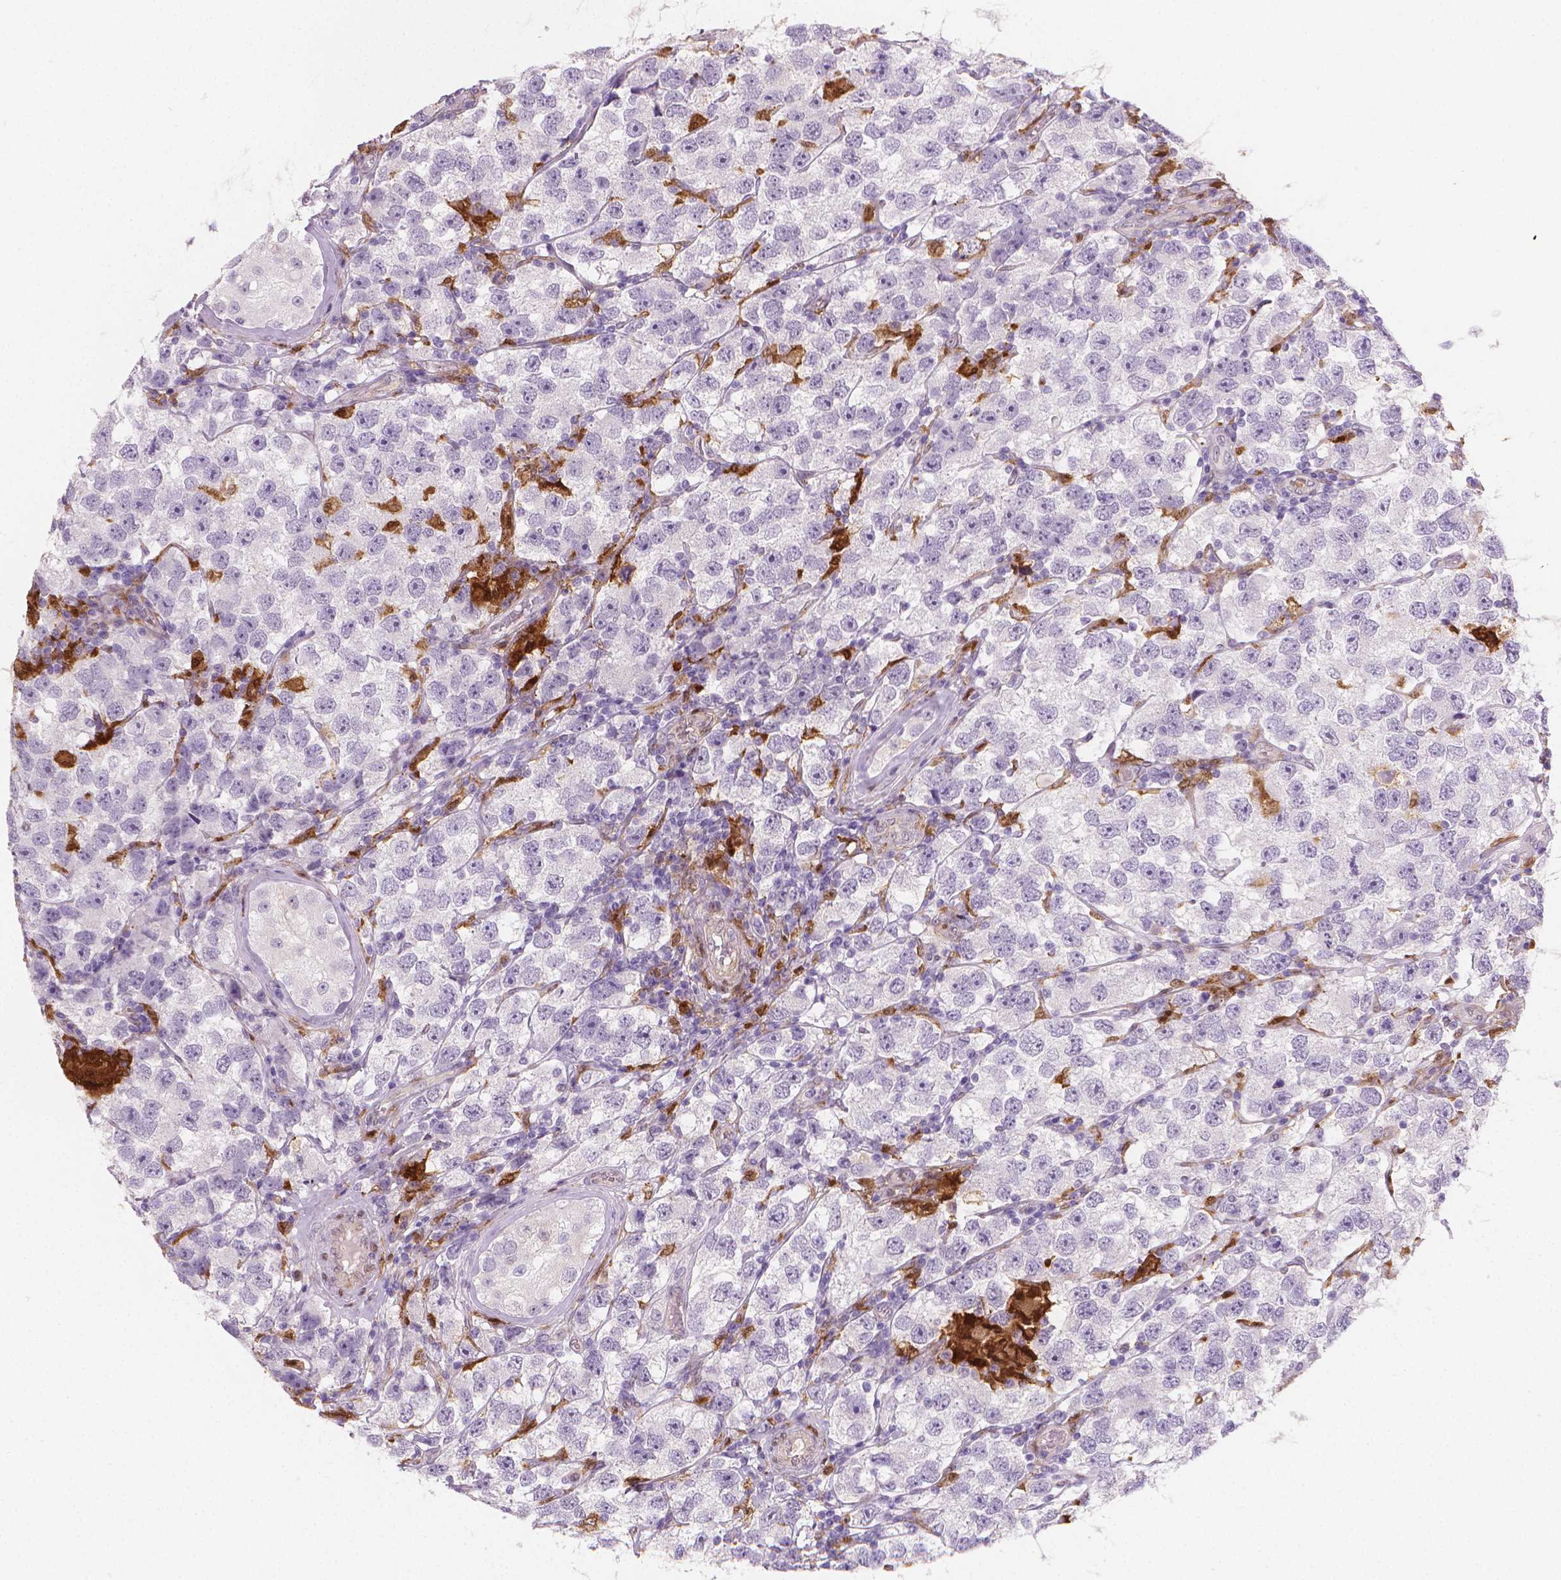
{"staining": {"intensity": "negative", "quantity": "none", "location": "none"}, "tissue": "testis cancer", "cell_type": "Tumor cells", "image_type": "cancer", "snomed": [{"axis": "morphology", "description": "Seminoma, NOS"}, {"axis": "topography", "description": "Testis"}], "caption": "Tumor cells show no significant positivity in testis cancer (seminoma).", "gene": "TNFAIP2", "patient": {"sex": "male", "age": 26}}